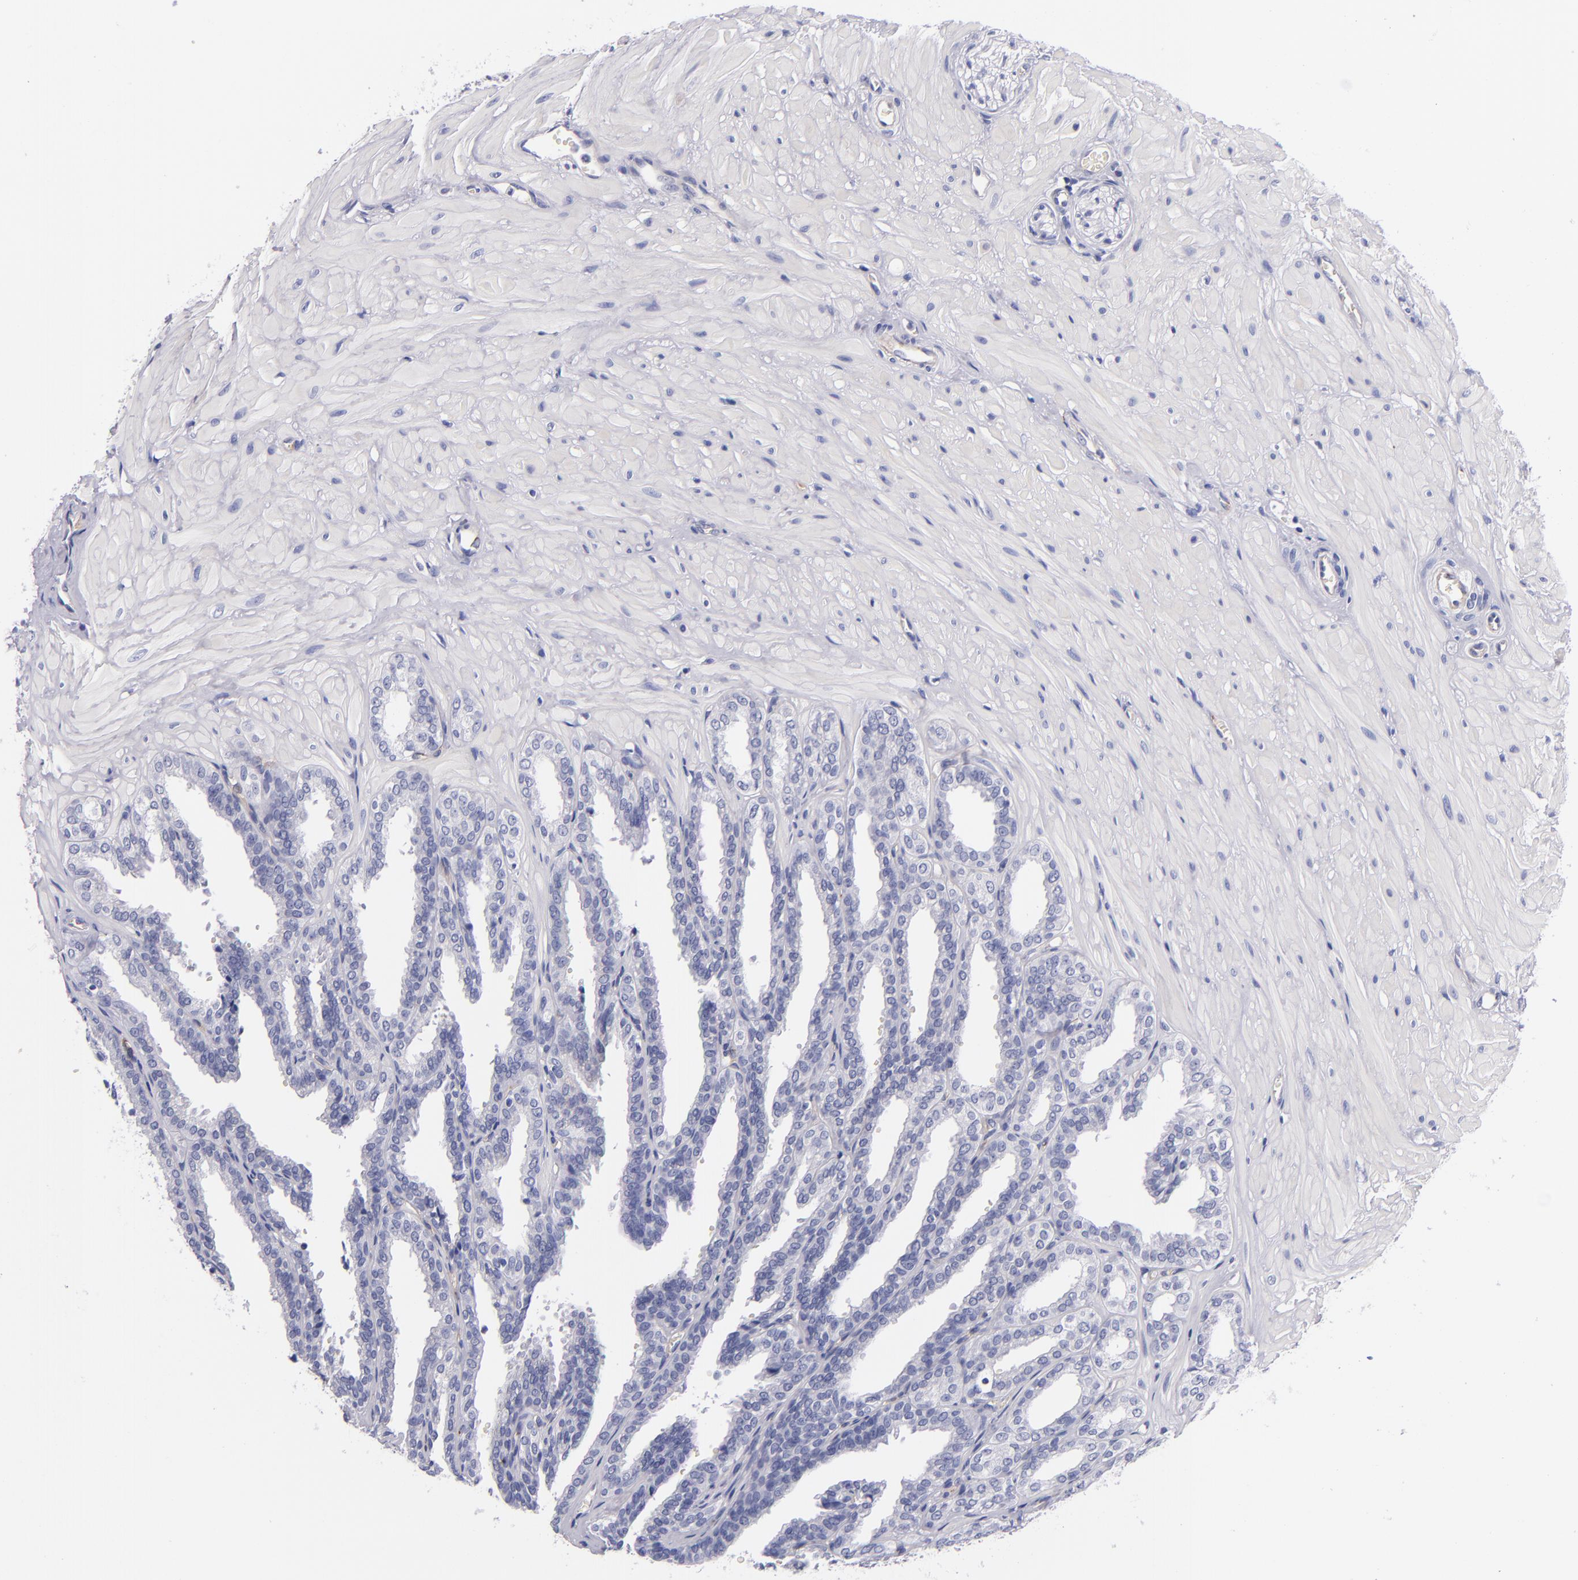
{"staining": {"intensity": "negative", "quantity": "none", "location": "none"}, "tissue": "seminal vesicle", "cell_type": "Glandular cells", "image_type": "normal", "snomed": [{"axis": "morphology", "description": "Normal tissue, NOS"}, {"axis": "topography", "description": "Seminal veicle"}], "caption": "DAB (3,3'-diaminobenzidine) immunohistochemical staining of normal seminal vesicle displays no significant staining in glandular cells. (Immunohistochemistry (ihc), brightfield microscopy, high magnification).", "gene": "NOS3", "patient": {"sex": "male", "age": 26}}